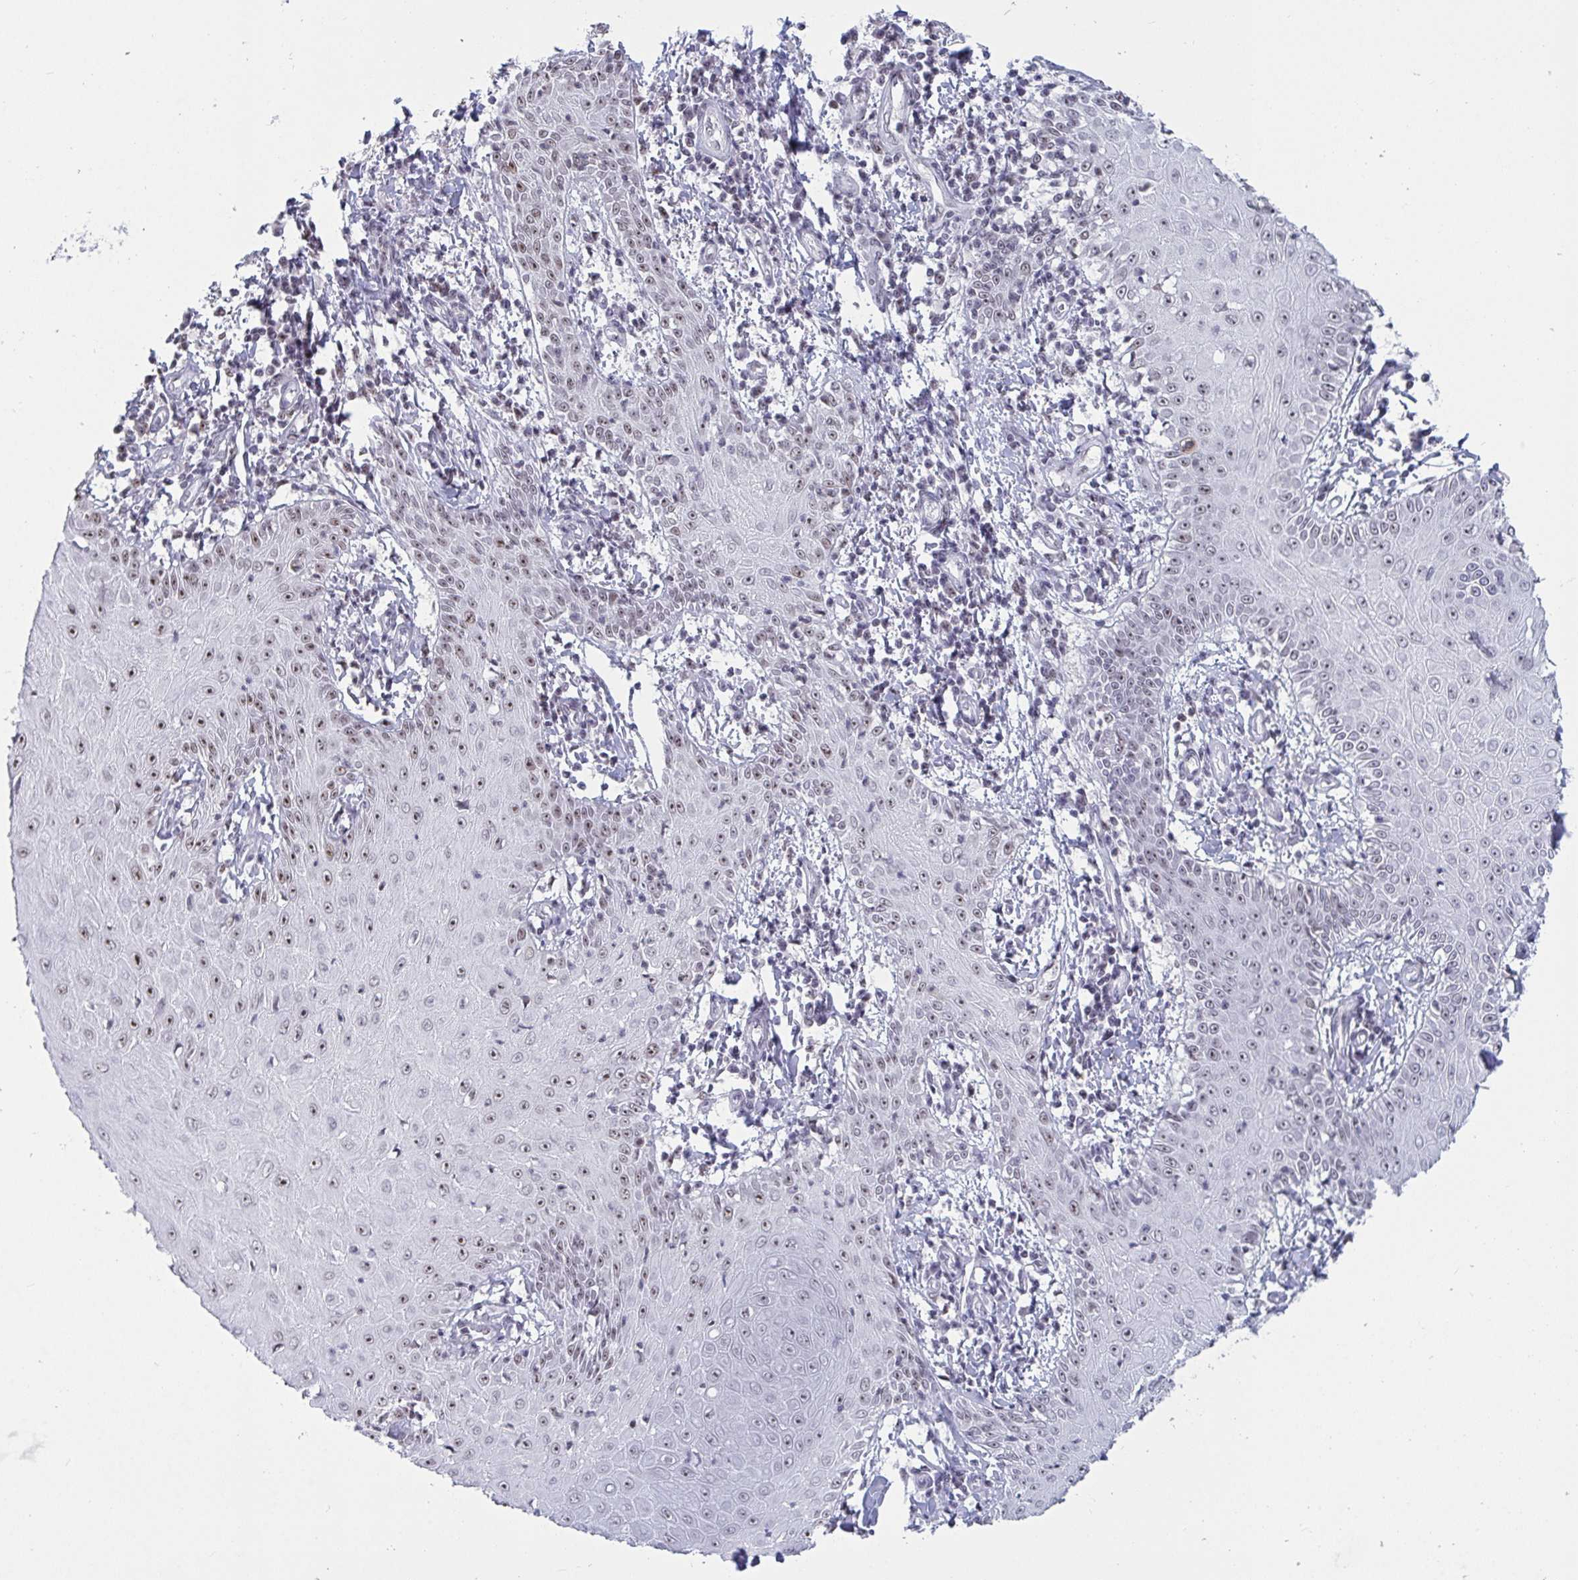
{"staining": {"intensity": "weak", "quantity": "25%-75%", "location": "nuclear"}, "tissue": "skin cancer", "cell_type": "Tumor cells", "image_type": "cancer", "snomed": [{"axis": "morphology", "description": "Squamous cell carcinoma, NOS"}, {"axis": "topography", "description": "Skin"}], "caption": "A brown stain labels weak nuclear positivity of a protein in human skin cancer (squamous cell carcinoma) tumor cells.", "gene": "SUPT16H", "patient": {"sex": "male", "age": 70}}